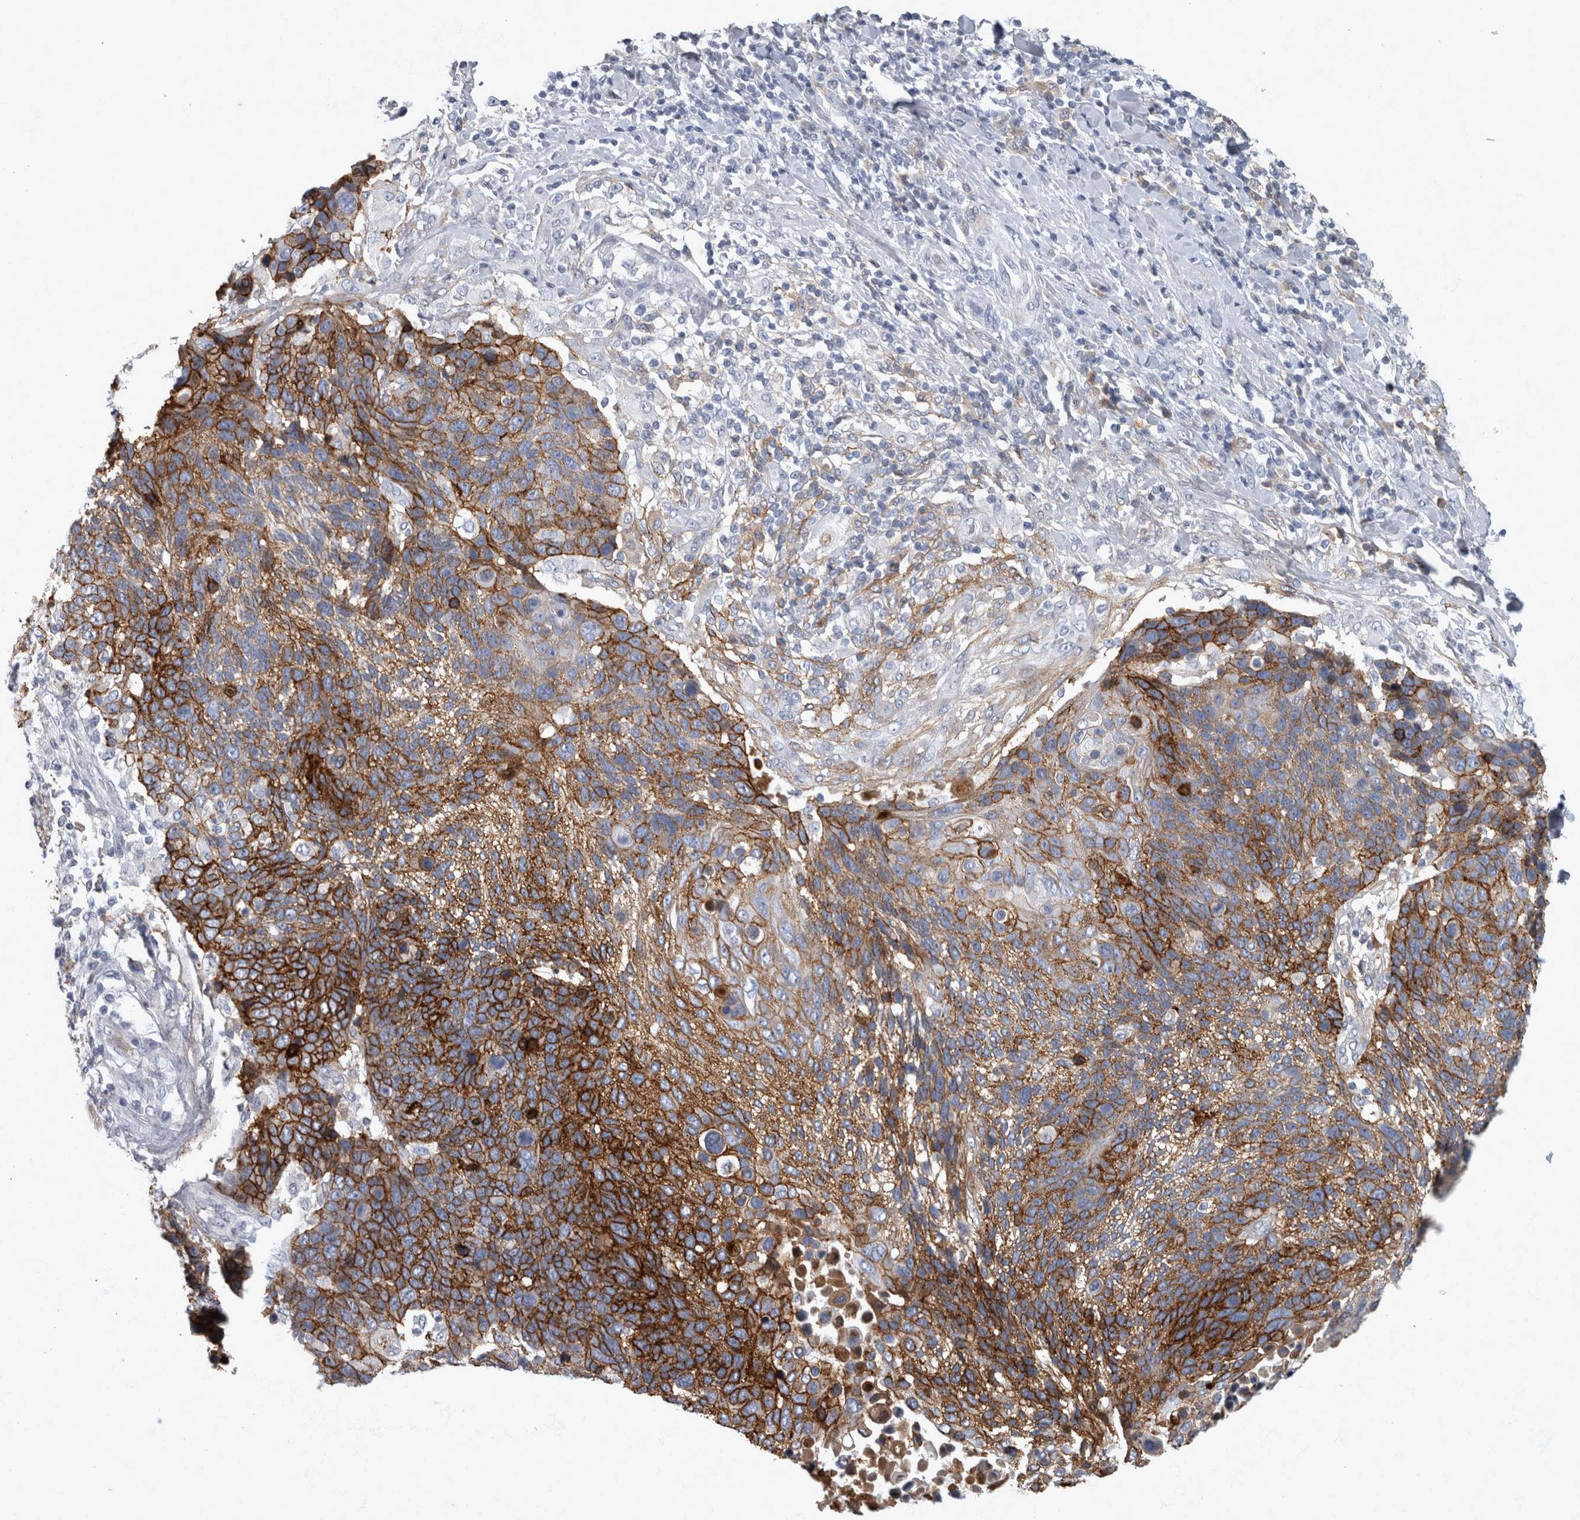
{"staining": {"intensity": "strong", "quantity": ">75%", "location": "cytoplasmic/membranous"}, "tissue": "lung cancer", "cell_type": "Tumor cells", "image_type": "cancer", "snomed": [{"axis": "morphology", "description": "Squamous cell carcinoma, NOS"}, {"axis": "topography", "description": "Lung"}], "caption": "Tumor cells reveal high levels of strong cytoplasmic/membranous positivity in approximately >75% of cells in lung squamous cell carcinoma. Using DAB (3,3'-diaminobenzidine) (brown) and hematoxylin (blue) stains, captured at high magnification using brightfield microscopy.", "gene": "DSG2", "patient": {"sex": "male", "age": 66}}